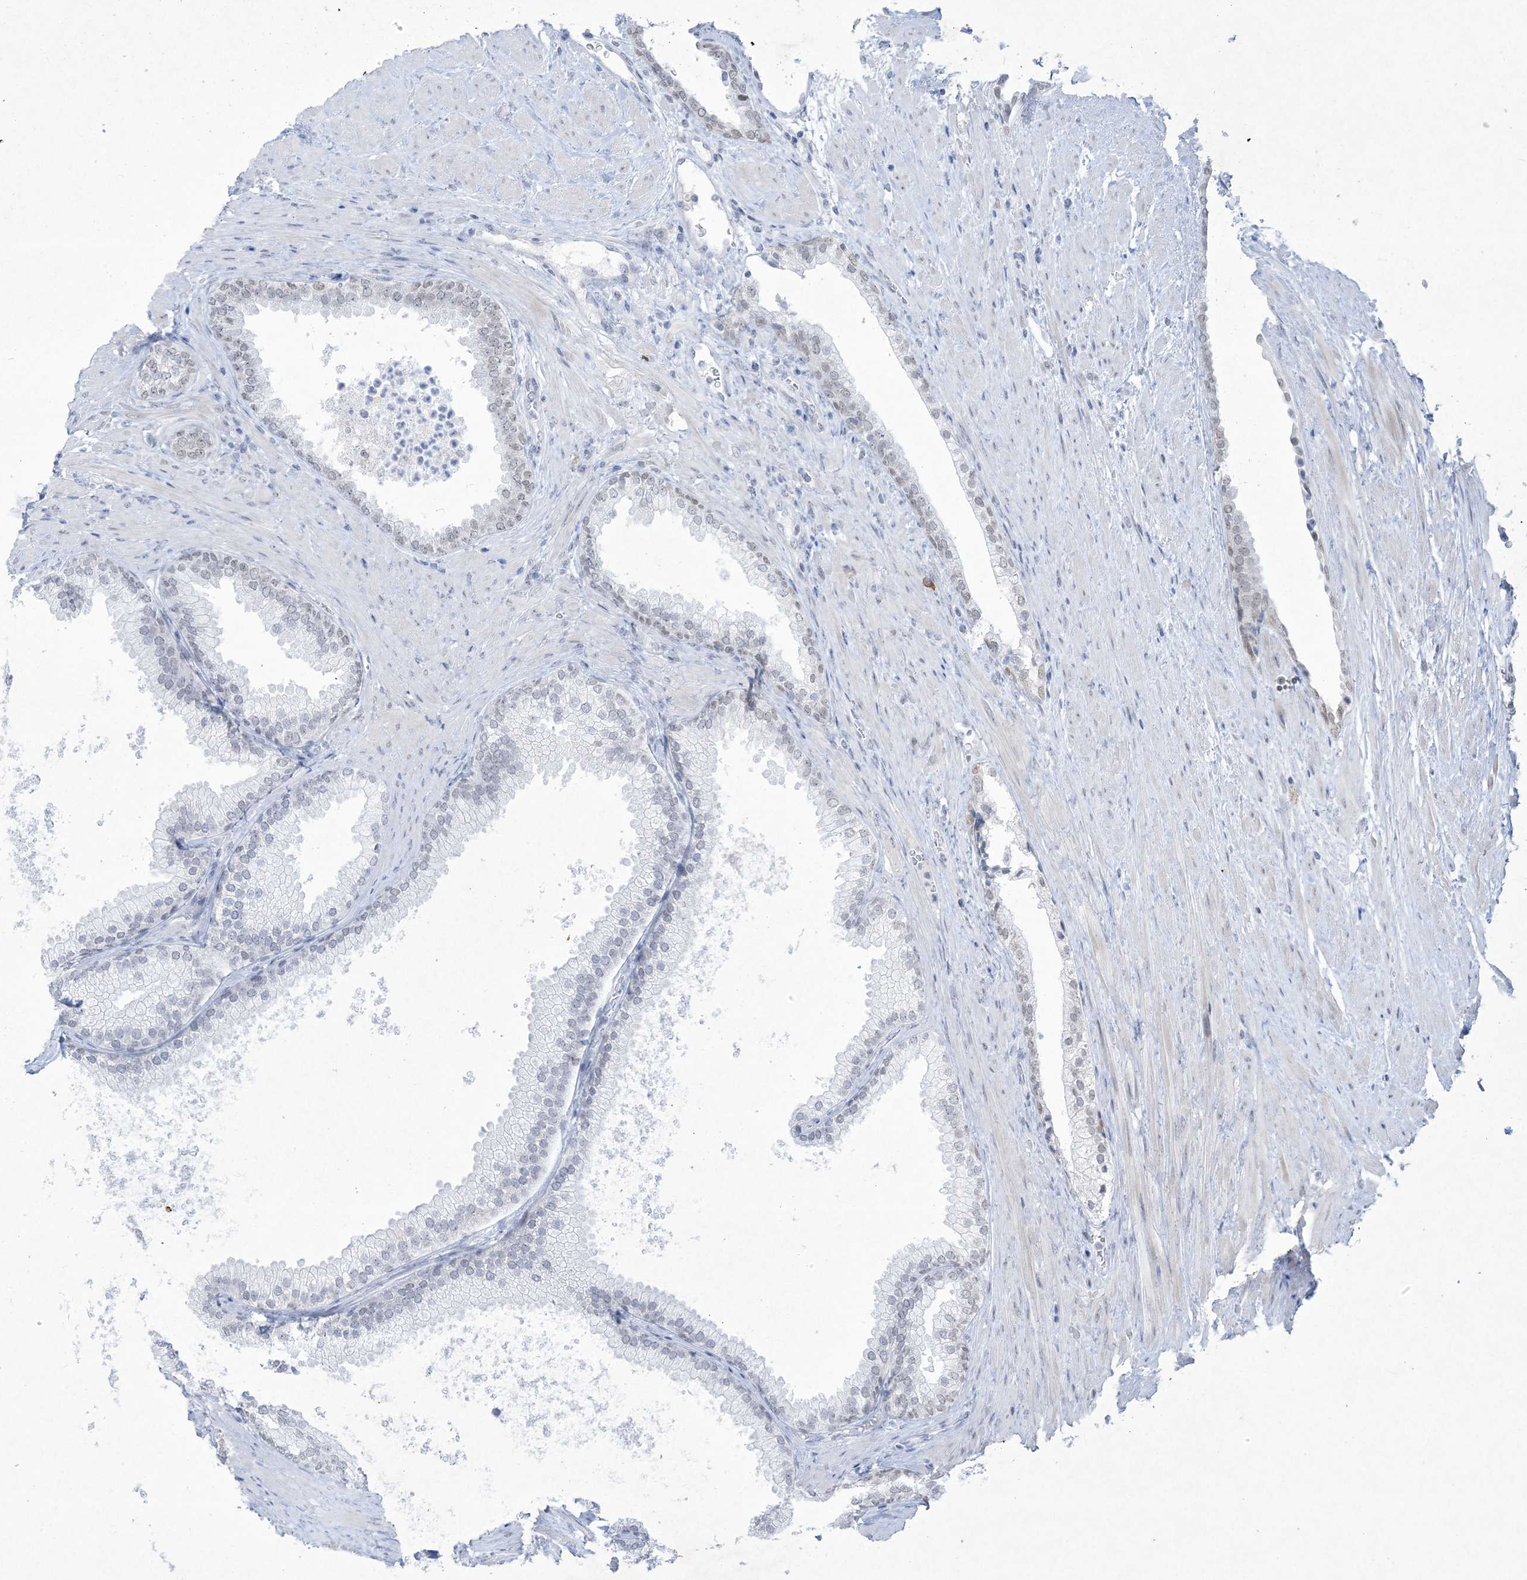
{"staining": {"intensity": "negative", "quantity": "none", "location": "none"}, "tissue": "prostate", "cell_type": "Glandular cells", "image_type": "normal", "snomed": [{"axis": "morphology", "description": "Normal tissue, NOS"}, {"axis": "topography", "description": "Prostate"}], "caption": "IHC of unremarkable prostate displays no expression in glandular cells. (Brightfield microscopy of DAB immunohistochemistry at high magnification).", "gene": "HOMEZ", "patient": {"sex": "male", "age": 76}}